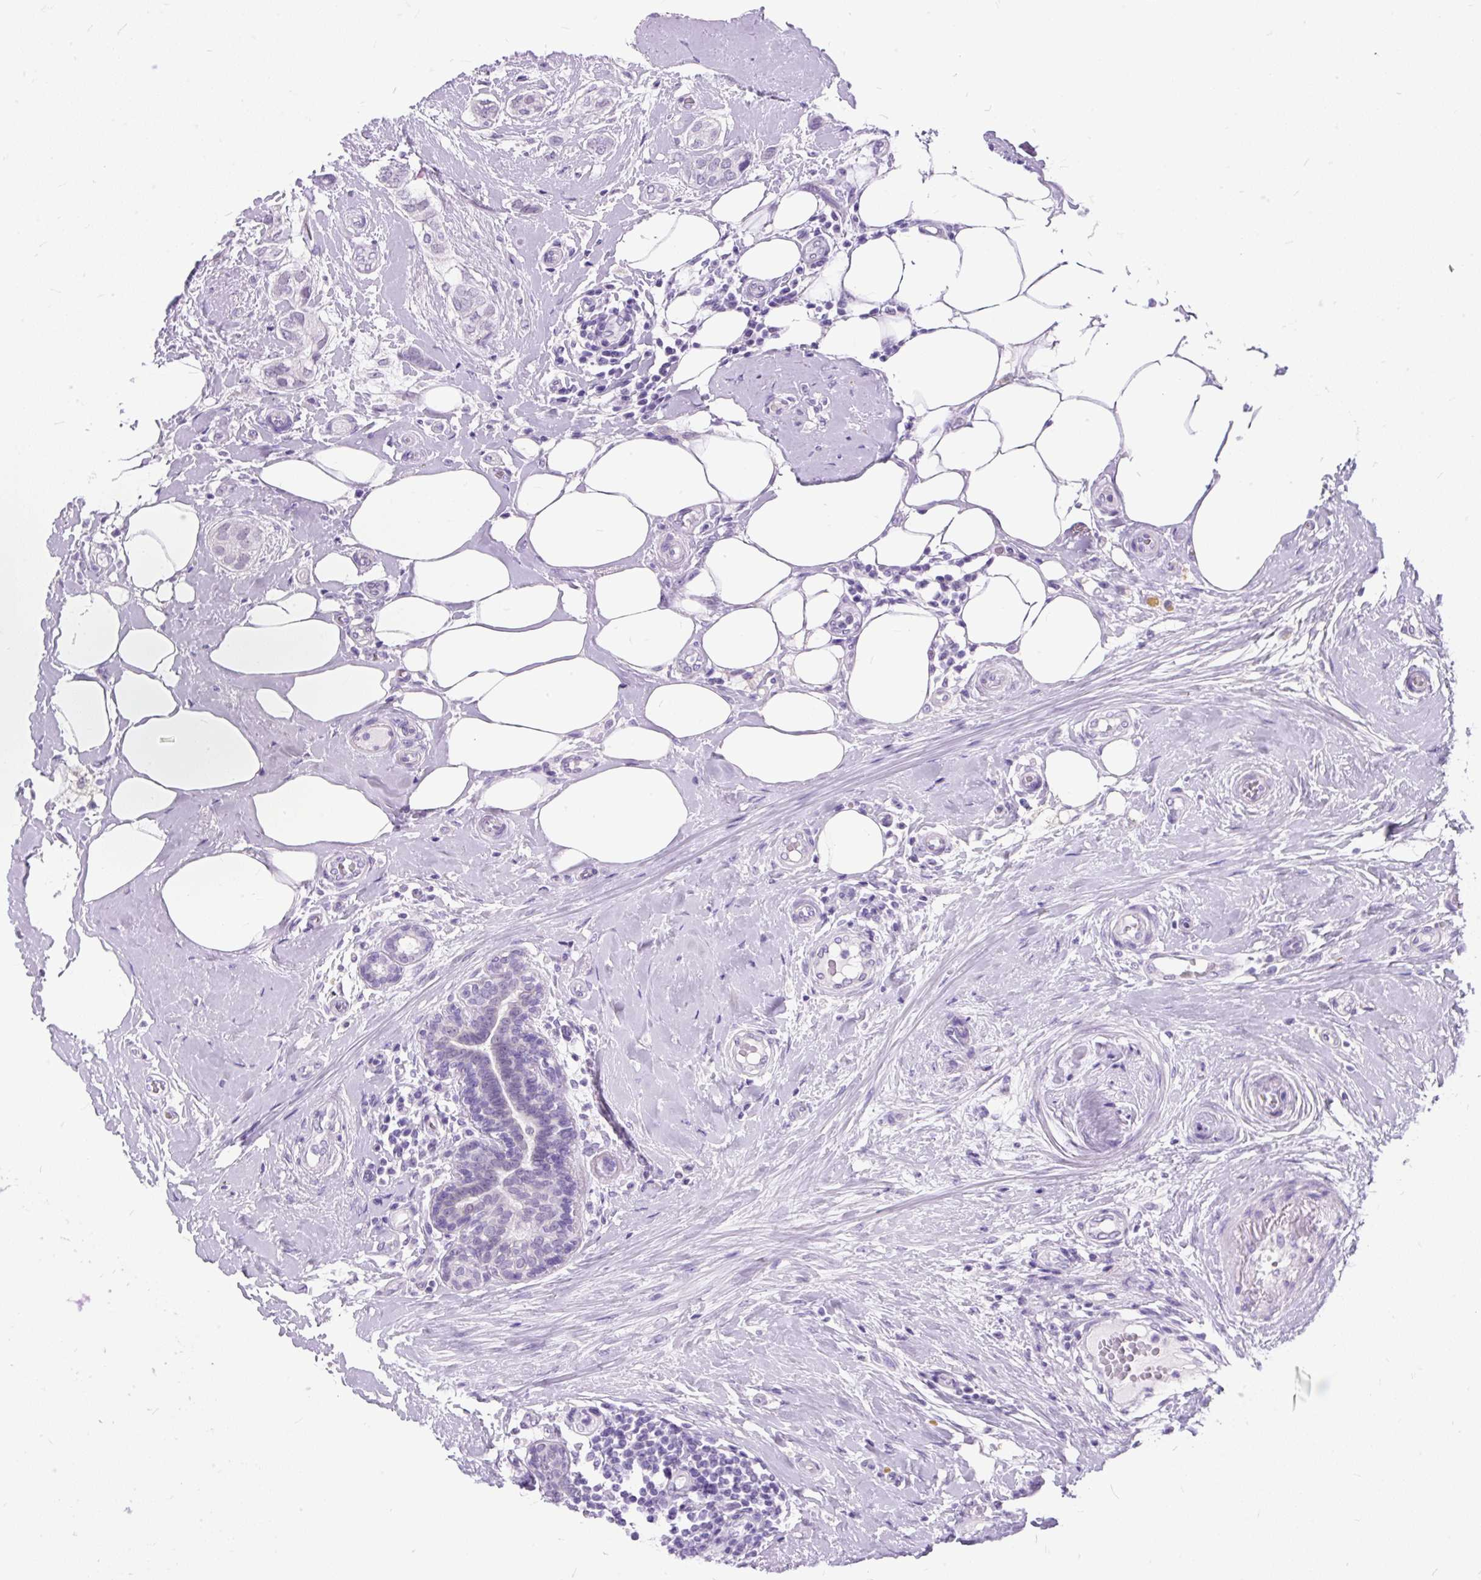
{"staining": {"intensity": "negative", "quantity": "none", "location": "none"}, "tissue": "breast cancer", "cell_type": "Tumor cells", "image_type": "cancer", "snomed": [{"axis": "morphology", "description": "Duct carcinoma"}, {"axis": "topography", "description": "Breast"}], "caption": "An immunohistochemistry image of breast cancer is shown. There is no staining in tumor cells of breast cancer. (DAB (3,3'-diaminobenzidine) immunohistochemistry with hematoxylin counter stain).", "gene": "SCGB1A1", "patient": {"sex": "female", "age": 73}}